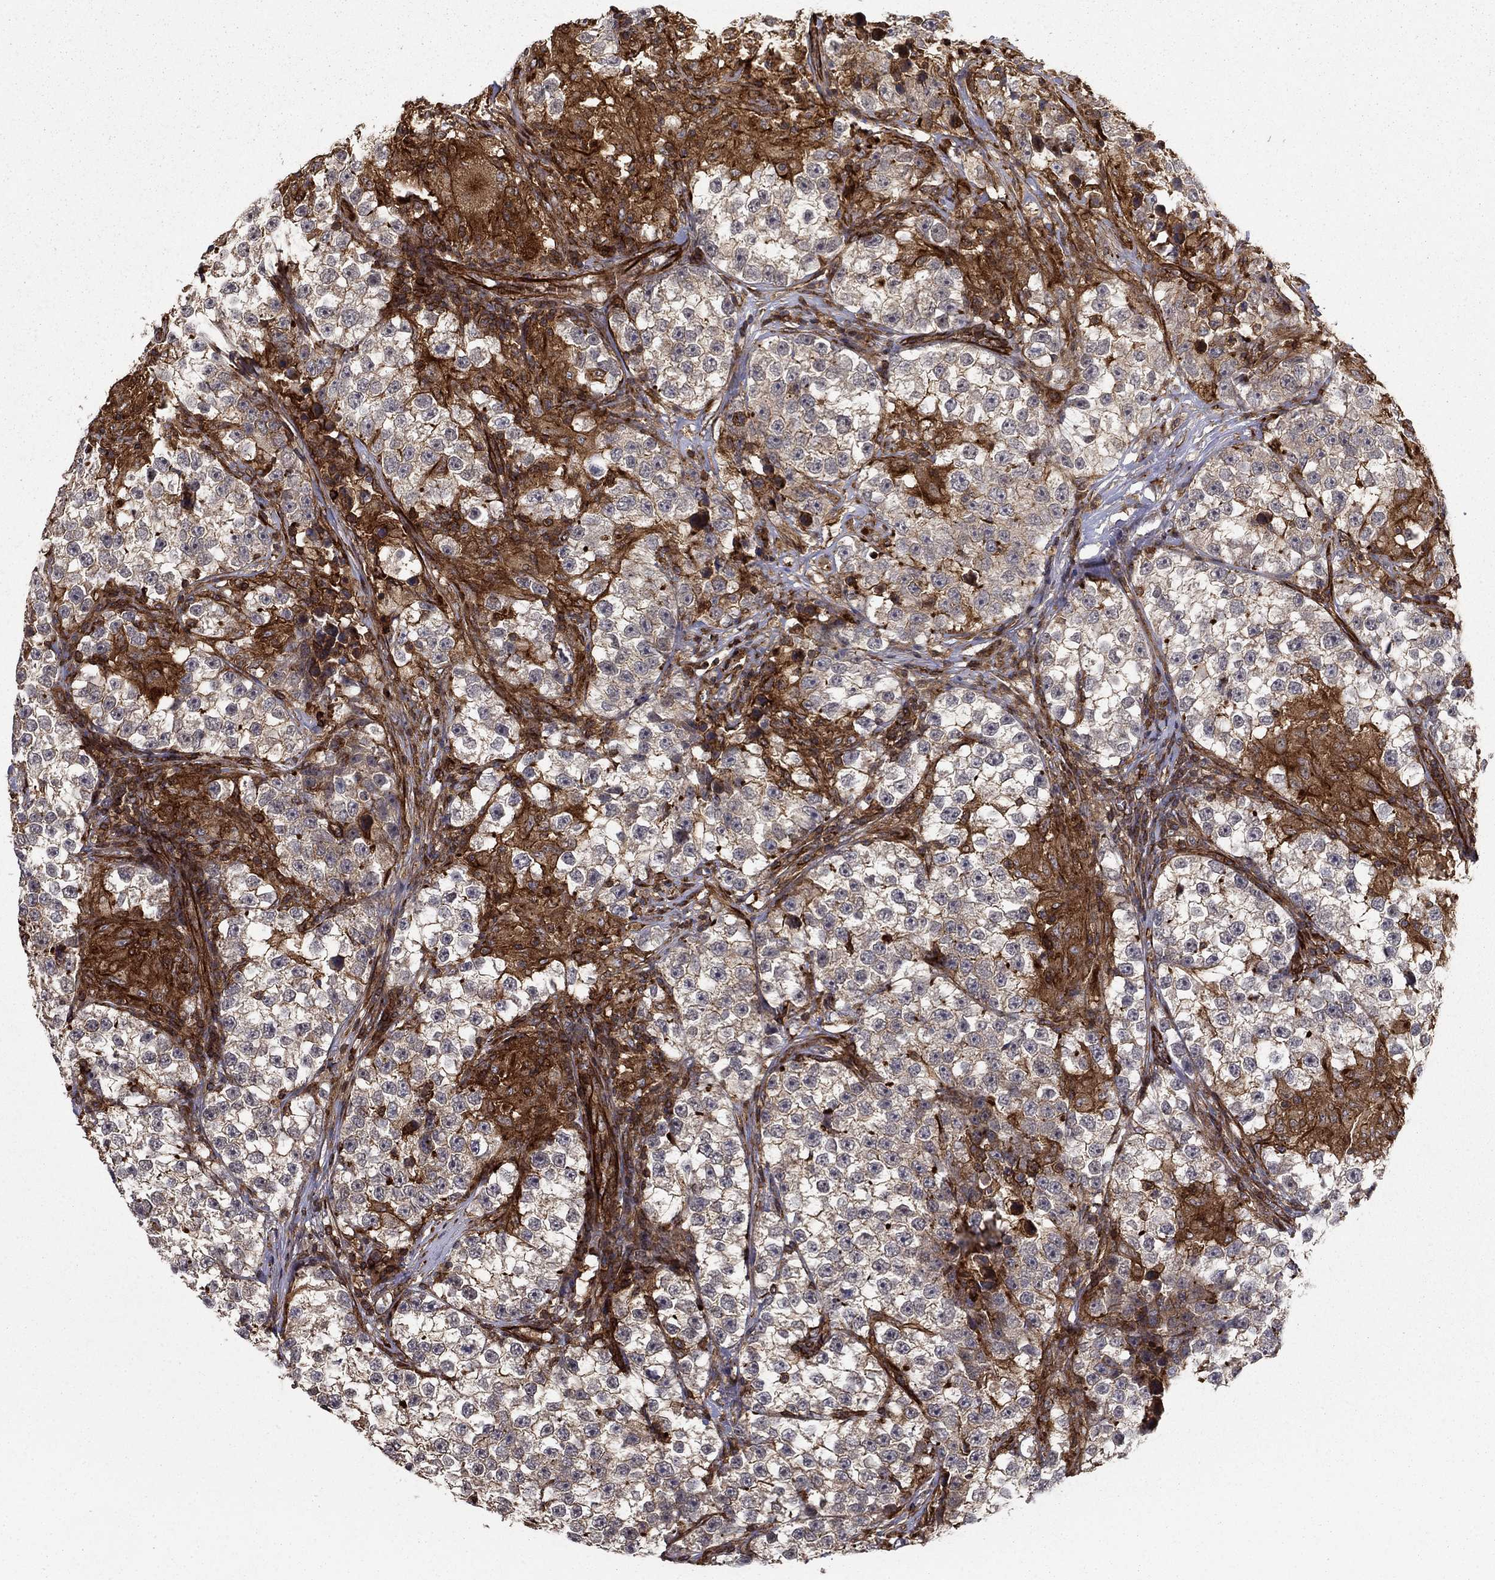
{"staining": {"intensity": "negative", "quantity": "none", "location": "none"}, "tissue": "testis cancer", "cell_type": "Tumor cells", "image_type": "cancer", "snomed": [{"axis": "morphology", "description": "Seminoma, NOS"}, {"axis": "topography", "description": "Testis"}], "caption": "High power microscopy micrograph of an IHC histopathology image of testis seminoma, revealing no significant expression in tumor cells. (DAB immunohistochemistry (IHC) visualized using brightfield microscopy, high magnification).", "gene": "ADM", "patient": {"sex": "male", "age": 46}}